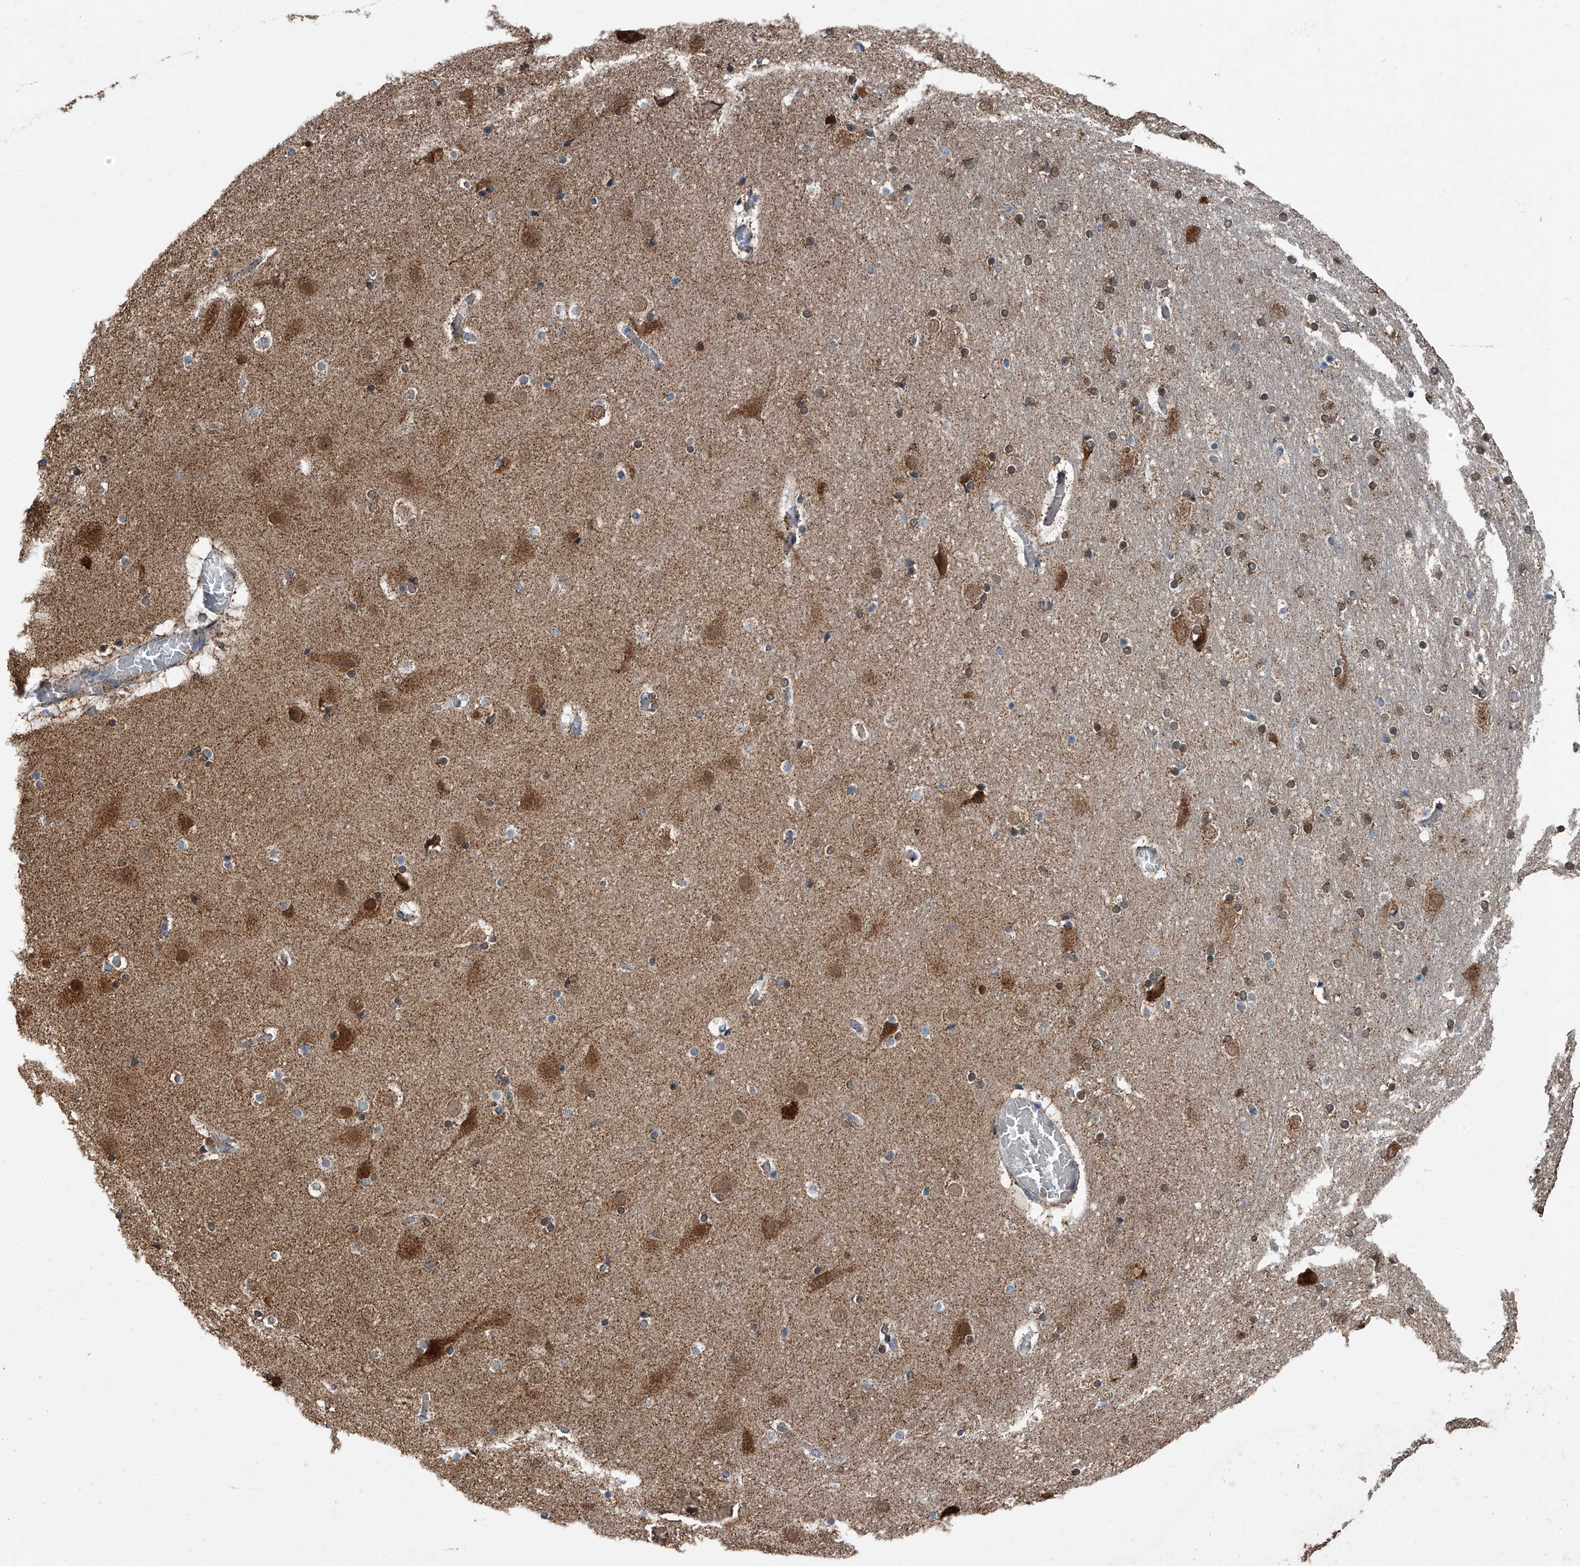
{"staining": {"intensity": "weak", "quantity": ">75%", "location": "cytoplasmic/membranous"}, "tissue": "cerebral cortex", "cell_type": "Endothelial cells", "image_type": "normal", "snomed": [{"axis": "morphology", "description": "Normal tissue, NOS"}, {"axis": "topography", "description": "Cerebral cortex"}], "caption": "A histopathology image of cerebral cortex stained for a protein reveals weak cytoplasmic/membranous brown staining in endothelial cells.", "gene": "CHRNA7", "patient": {"sex": "male", "age": 57}}